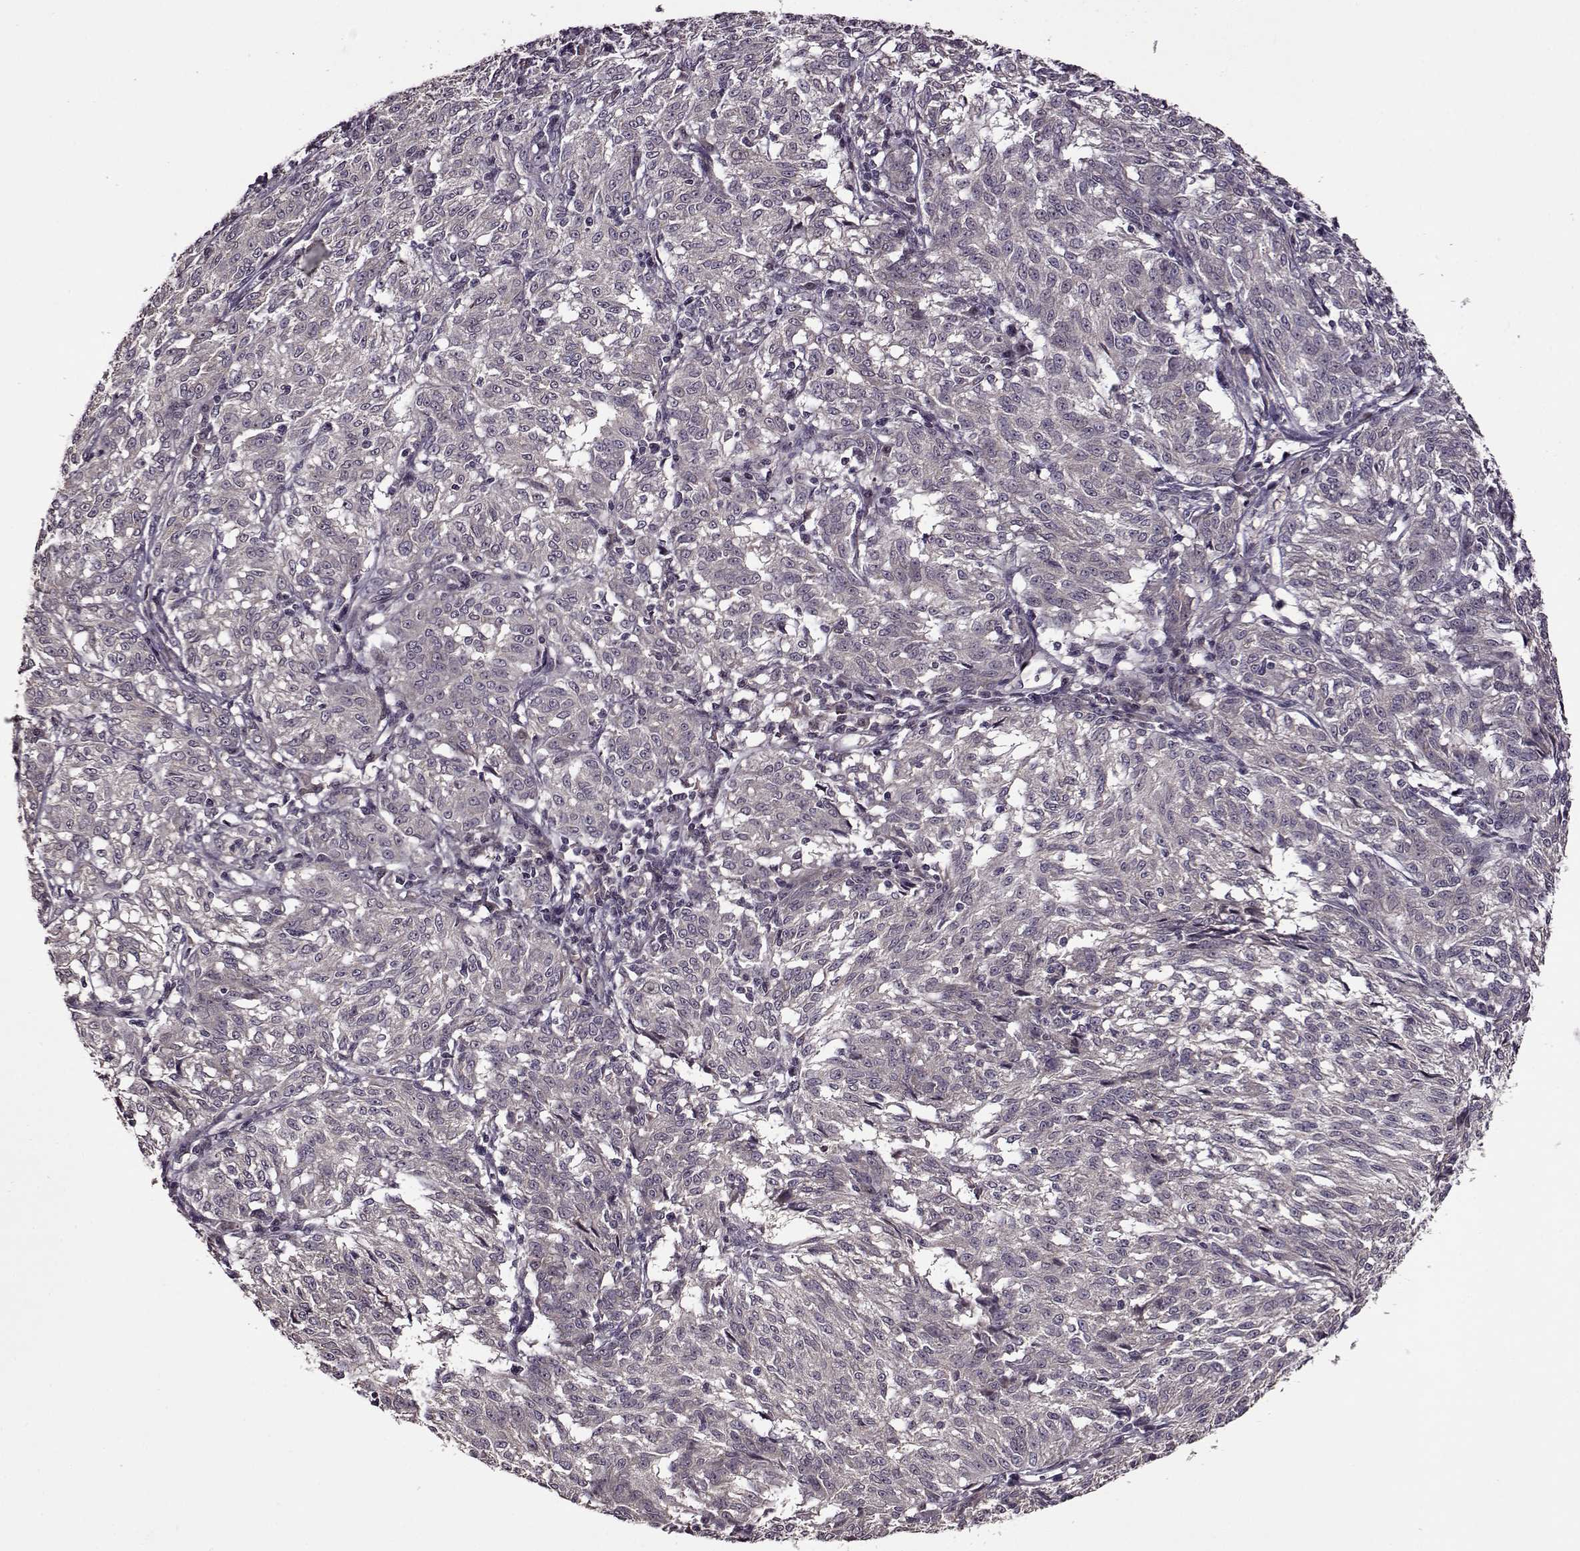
{"staining": {"intensity": "negative", "quantity": "none", "location": "none"}, "tissue": "melanoma", "cell_type": "Tumor cells", "image_type": "cancer", "snomed": [{"axis": "morphology", "description": "Malignant melanoma, NOS"}, {"axis": "topography", "description": "Skin"}], "caption": "The image reveals no significant expression in tumor cells of malignant melanoma. (Stains: DAB (3,3'-diaminobenzidine) IHC with hematoxylin counter stain, Microscopy: brightfield microscopy at high magnification).", "gene": "MAIP1", "patient": {"sex": "female", "age": 72}}